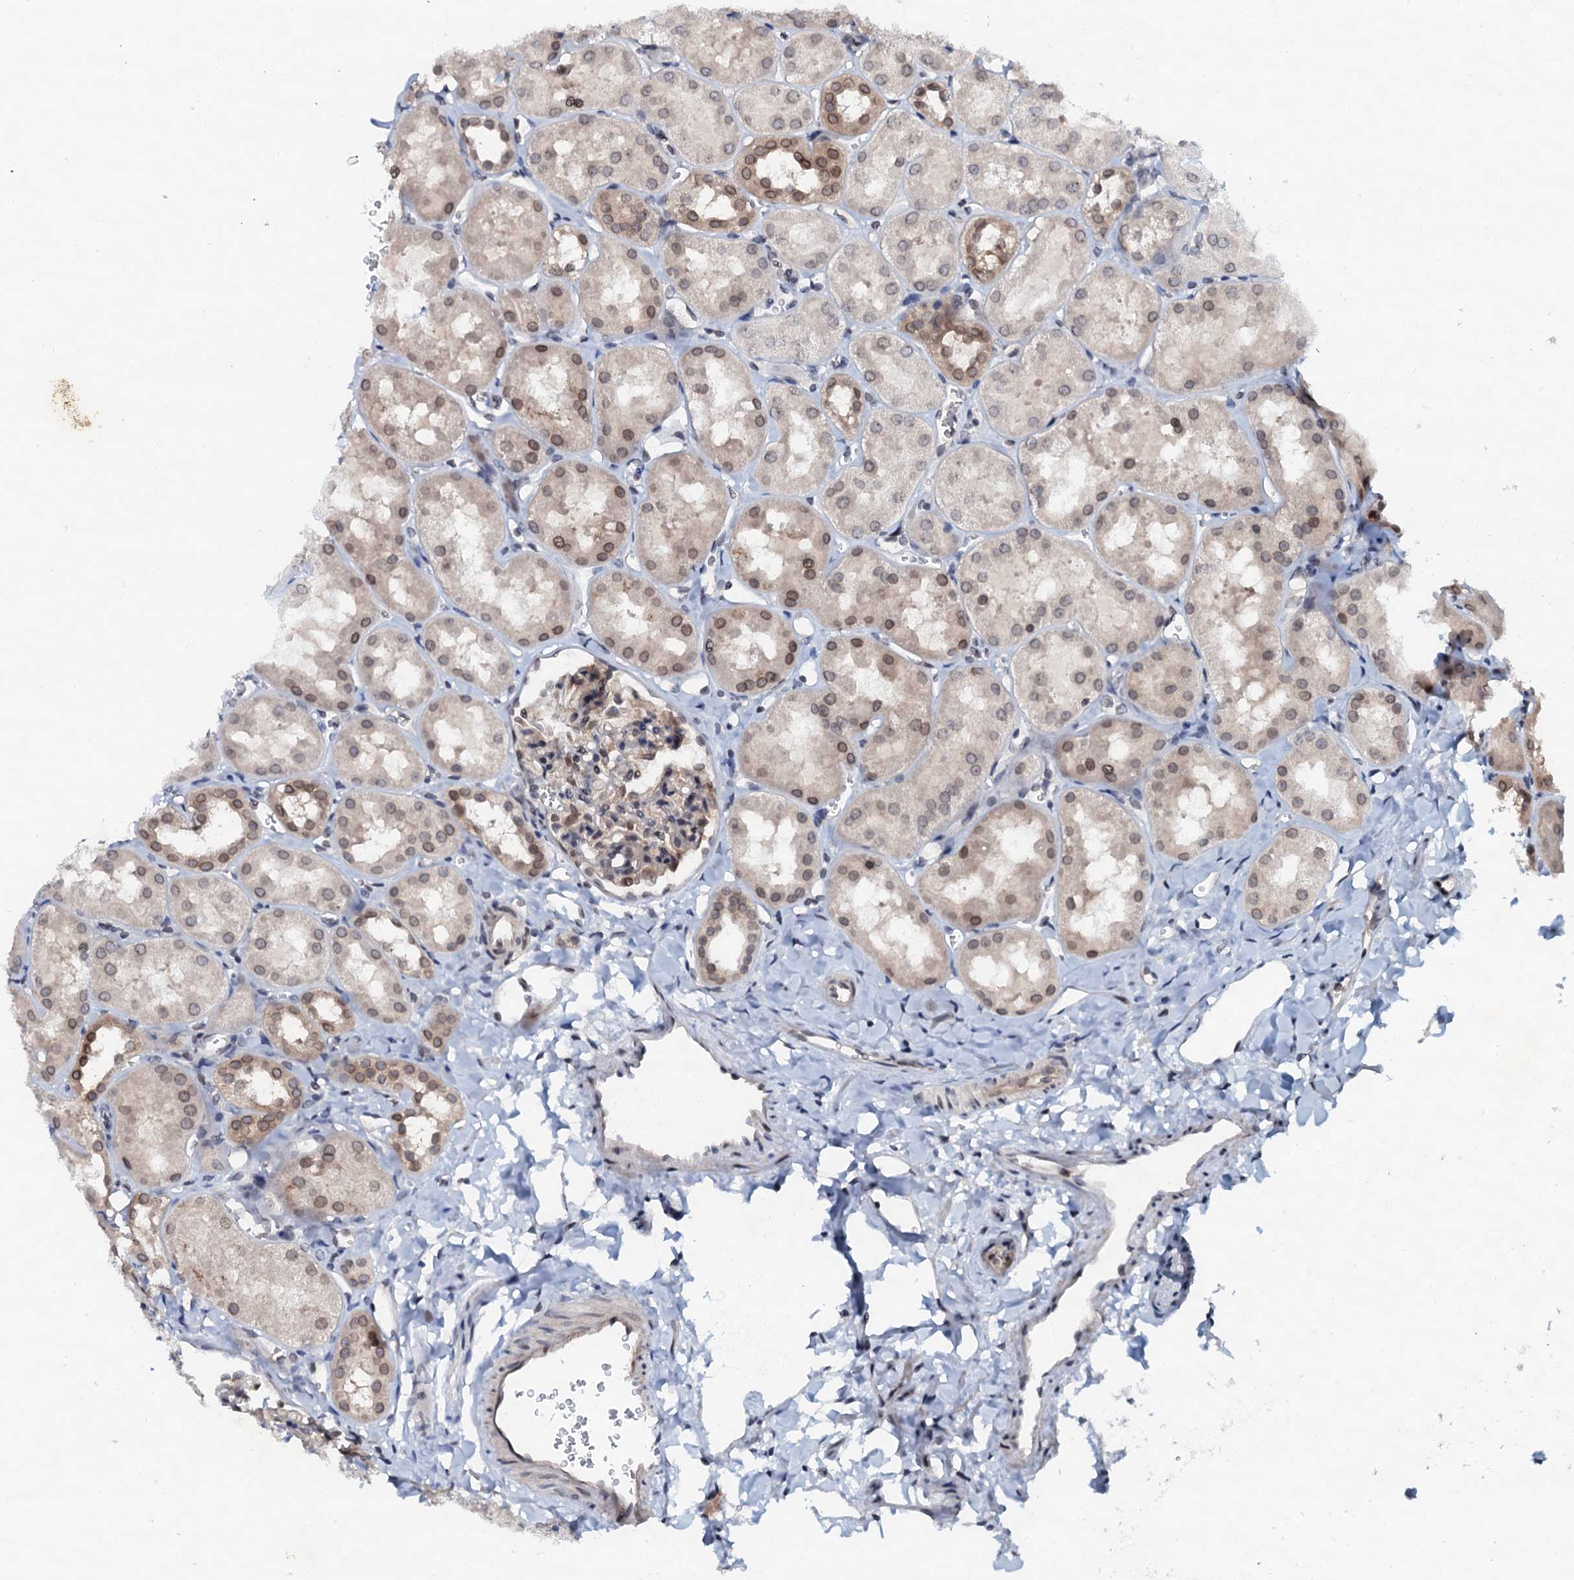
{"staining": {"intensity": "moderate", "quantity": "<25%", "location": "cytoplasmic/membranous"}, "tissue": "kidney", "cell_type": "Cells in glomeruli", "image_type": "normal", "snomed": [{"axis": "morphology", "description": "Normal tissue, NOS"}, {"axis": "topography", "description": "Kidney"}, {"axis": "topography", "description": "Urinary bladder"}], "caption": "Cells in glomeruli reveal moderate cytoplasmic/membranous expression in about <25% of cells in unremarkable kidney. (DAB (3,3'-diaminobenzidine) = brown stain, brightfield microscopy at high magnification).", "gene": "SNTA1", "patient": {"sex": "male", "age": 16}}